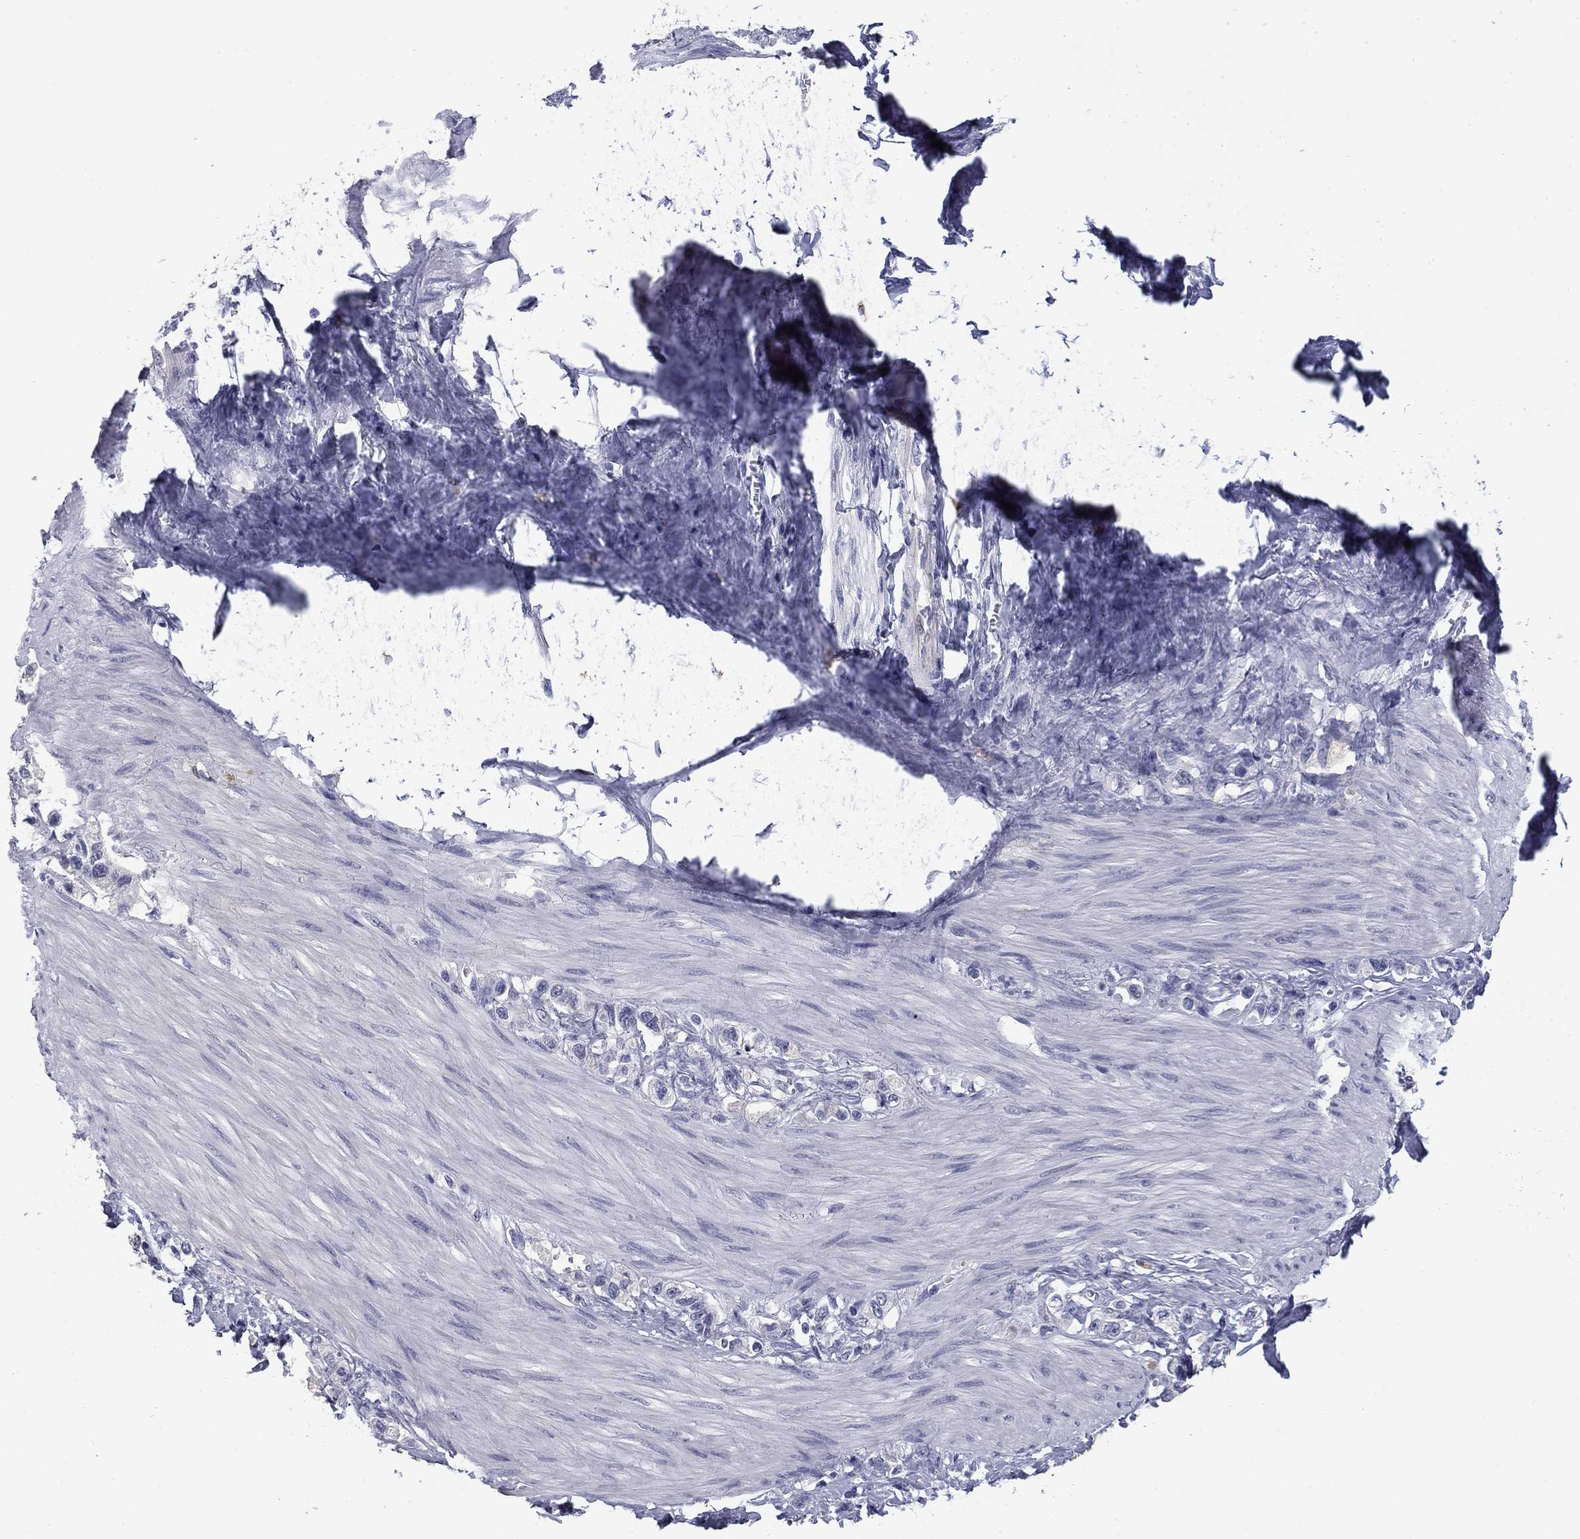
{"staining": {"intensity": "negative", "quantity": "none", "location": "none"}, "tissue": "stomach cancer", "cell_type": "Tumor cells", "image_type": "cancer", "snomed": [{"axis": "morphology", "description": "Normal tissue, NOS"}, {"axis": "morphology", "description": "Adenocarcinoma, NOS"}, {"axis": "morphology", "description": "Adenocarcinoma, High grade"}, {"axis": "topography", "description": "Stomach, upper"}, {"axis": "topography", "description": "Stomach"}], "caption": "High power microscopy micrograph of an immunohistochemistry (IHC) photomicrograph of stomach cancer (adenocarcinoma), revealing no significant positivity in tumor cells.", "gene": "BCL2L14", "patient": {"sex": "female", "age": 65}}